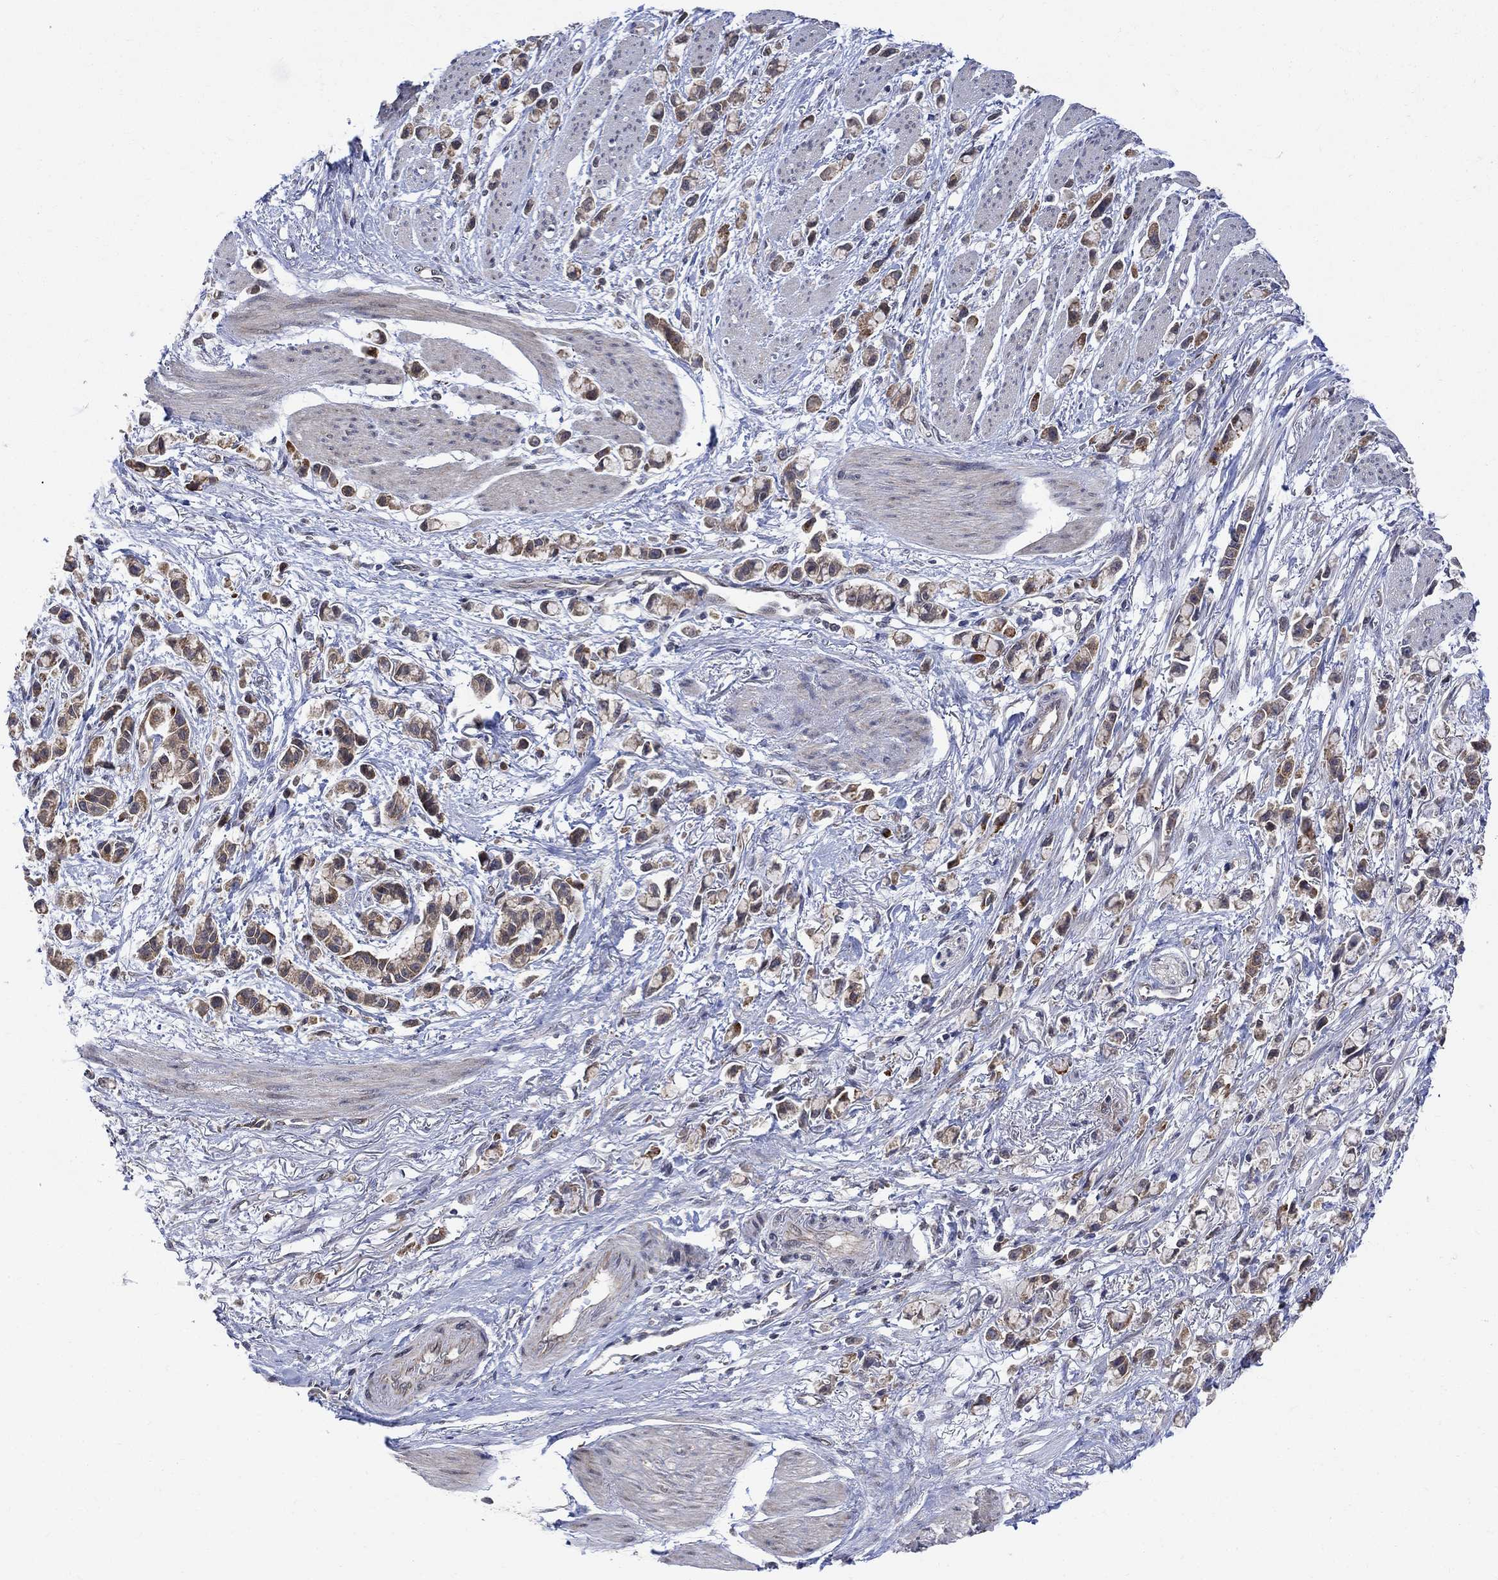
{"staining": {"intensity": "moderate", "quantity": "<25%", "location": "cytoplasmic/membranous"}, "tissue": "stomach cancer", "cell_type": "Tumor cells", "image_type": "cancer", "snomed": [{"axis": "morphology", "description": "Adenocarcinoma, NOS"}, {"axis": "topography", "description": "Stomach"}], "caption": "Brown immunohistochemical staining in stomach cancer (adenocarcinoma) displays moderate cytoplasmic/membranous expression in approximately <25% of tumor cells.", "gene": "ANKRA2", "patient": {"sex": "female", "age": 81}}